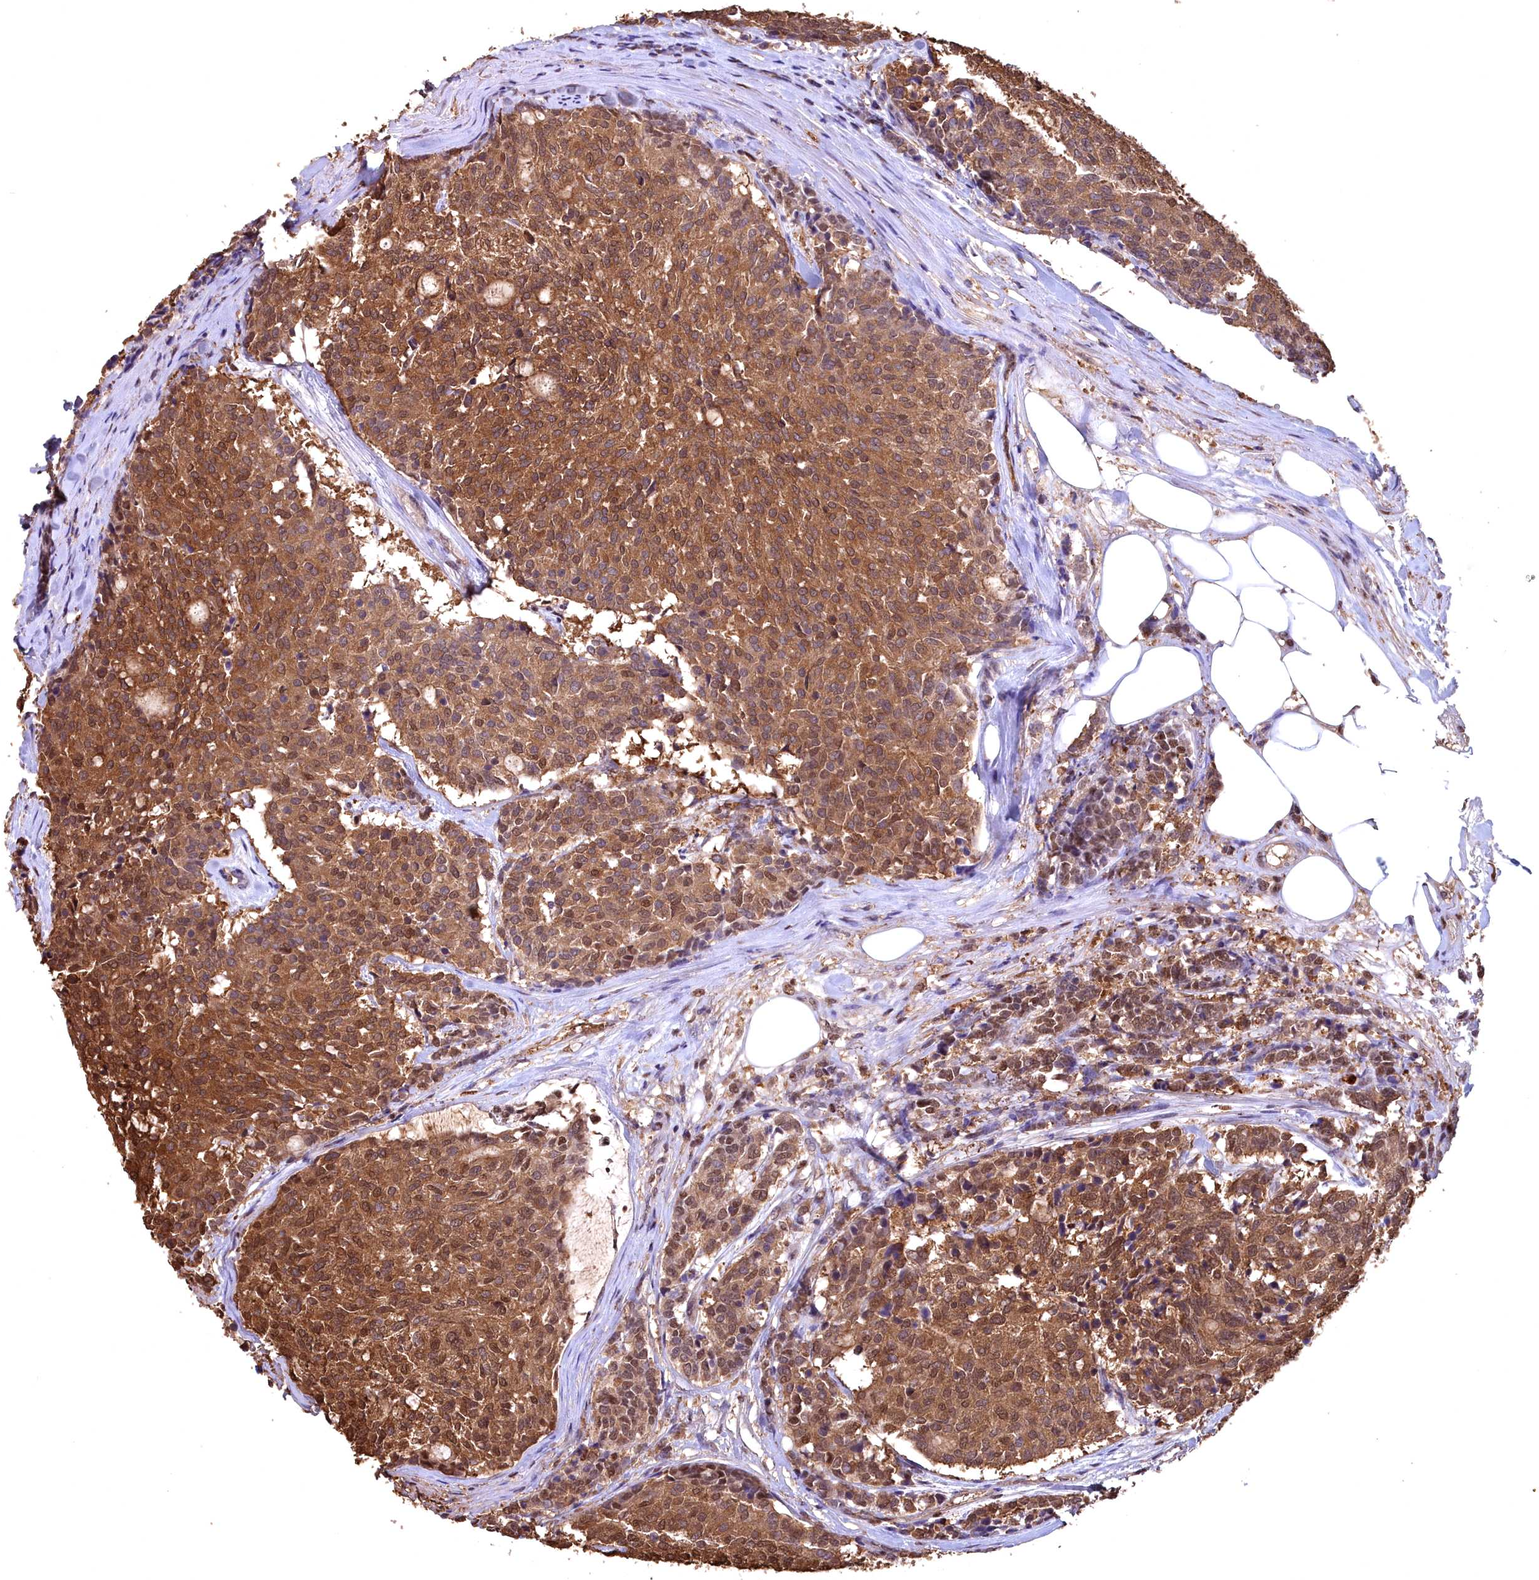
{"staining": {"intensity": "strong", "quantity": ">75%", "location": "cytoplasmic/membranous,nuclear"}, "tissue": "carcinoid", "cell_type": "Tumor cells", "image_type": "cancer", "snomed": [{"axis": "morphology", "description": "Carcinoid, malignant, NOS"}, {"axis": "topography", "description": "Pancreas"}], "caption": "DAB immunohistochemical staining of malignant carcinoid demonstrates strong cytoplasmic/membranous and nuclear protein expression in about >75% of tumor cells.", "gene": "GAPDH", "patient": {"sex": "female", "age": 54}}